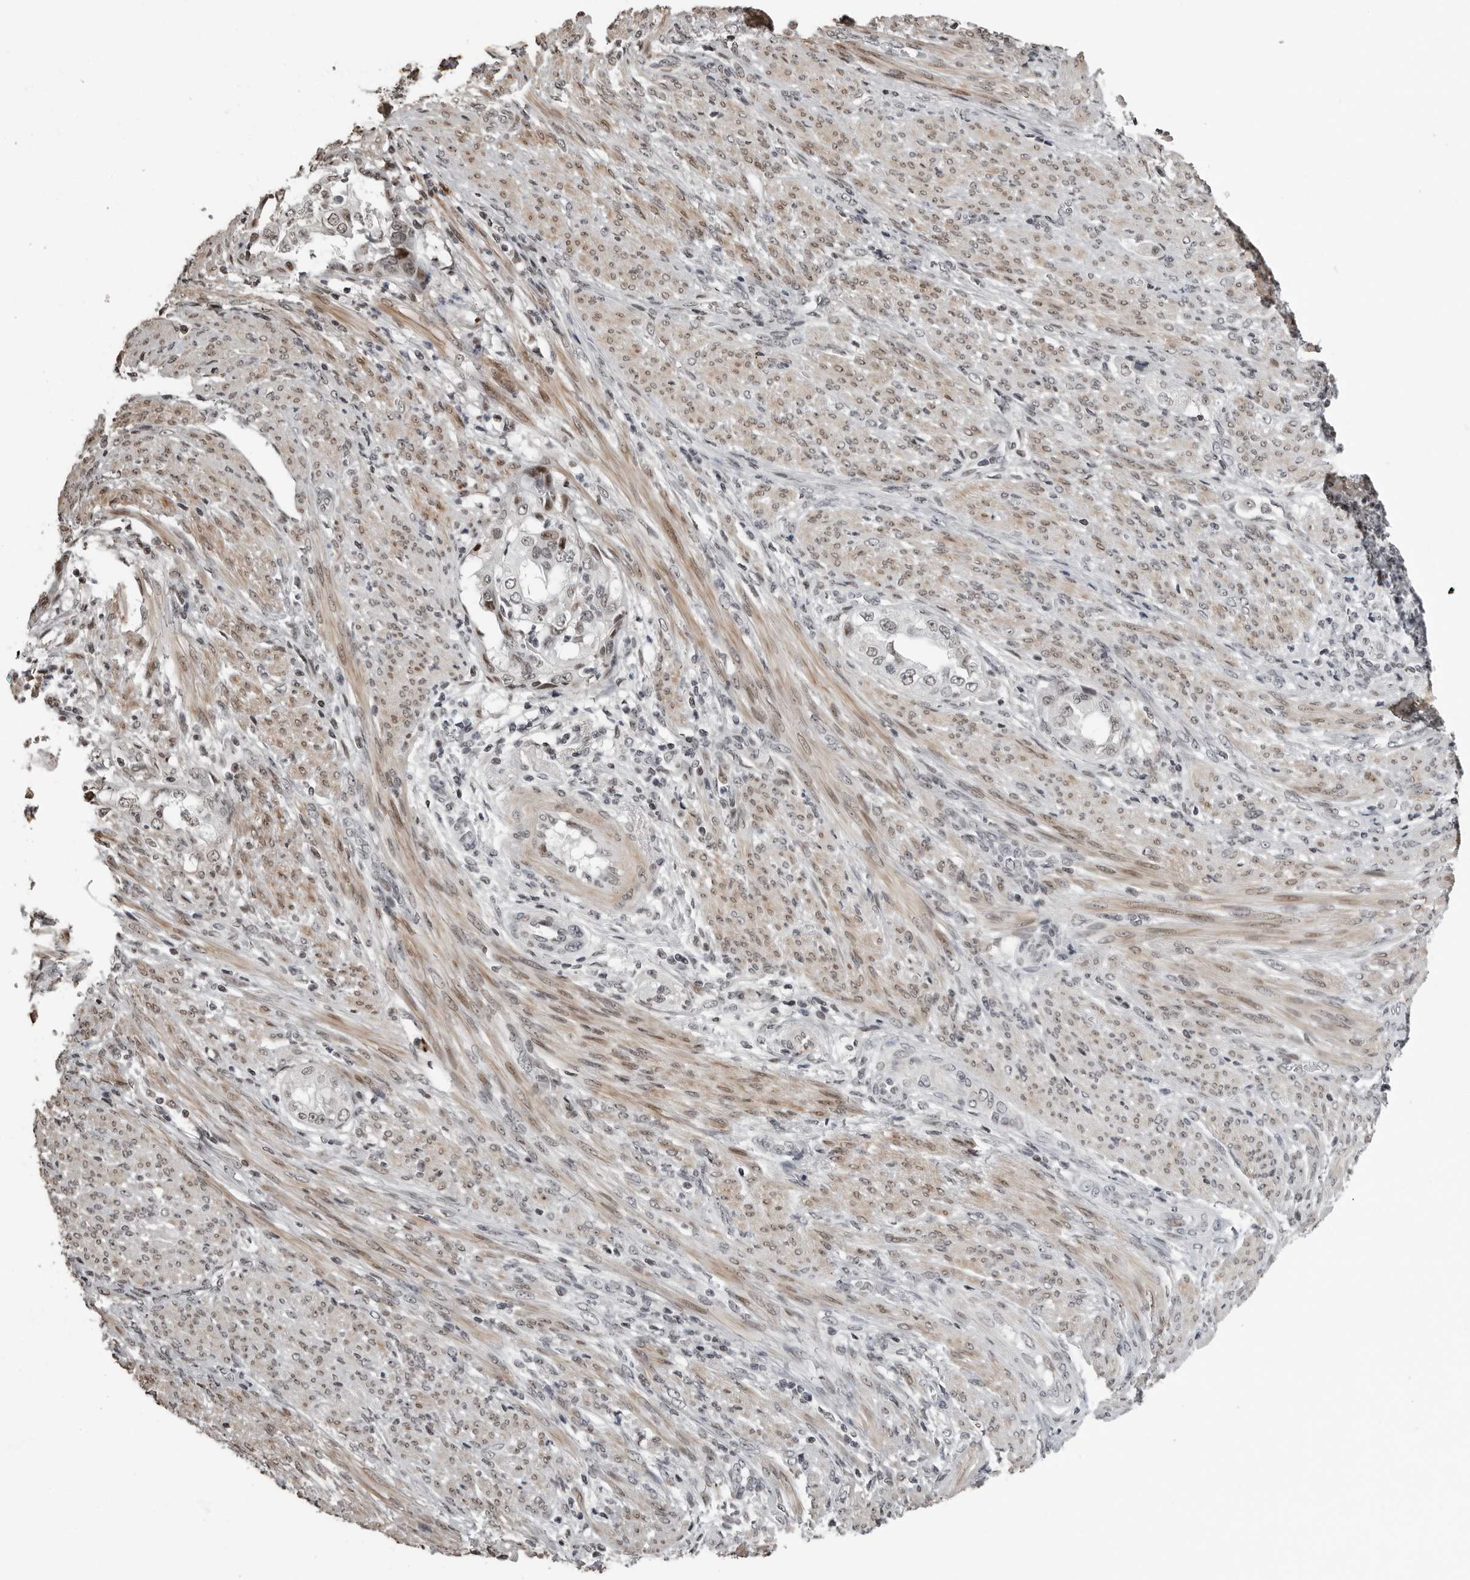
{"staining": {"intensity": "weak", "quantity": "<25%", "location": "nuclear"}, "tissue": "endometrial cancer", "cell_type": "Tumor cells", "image_type": "cancer", "snomed": [{"axis": "morphology", "description": "Adenocarcinoma, NOS"}, {"axis": "topography", "description": "Endometrium"}], "caption": "The immunohistochemistry (IHC) photomicrograph has no significant expression in tumor cells of adenocarcinoma (endometrial) tissue.", "gene": "ORC1", "patient": {"sex": "female", "age": 85}}